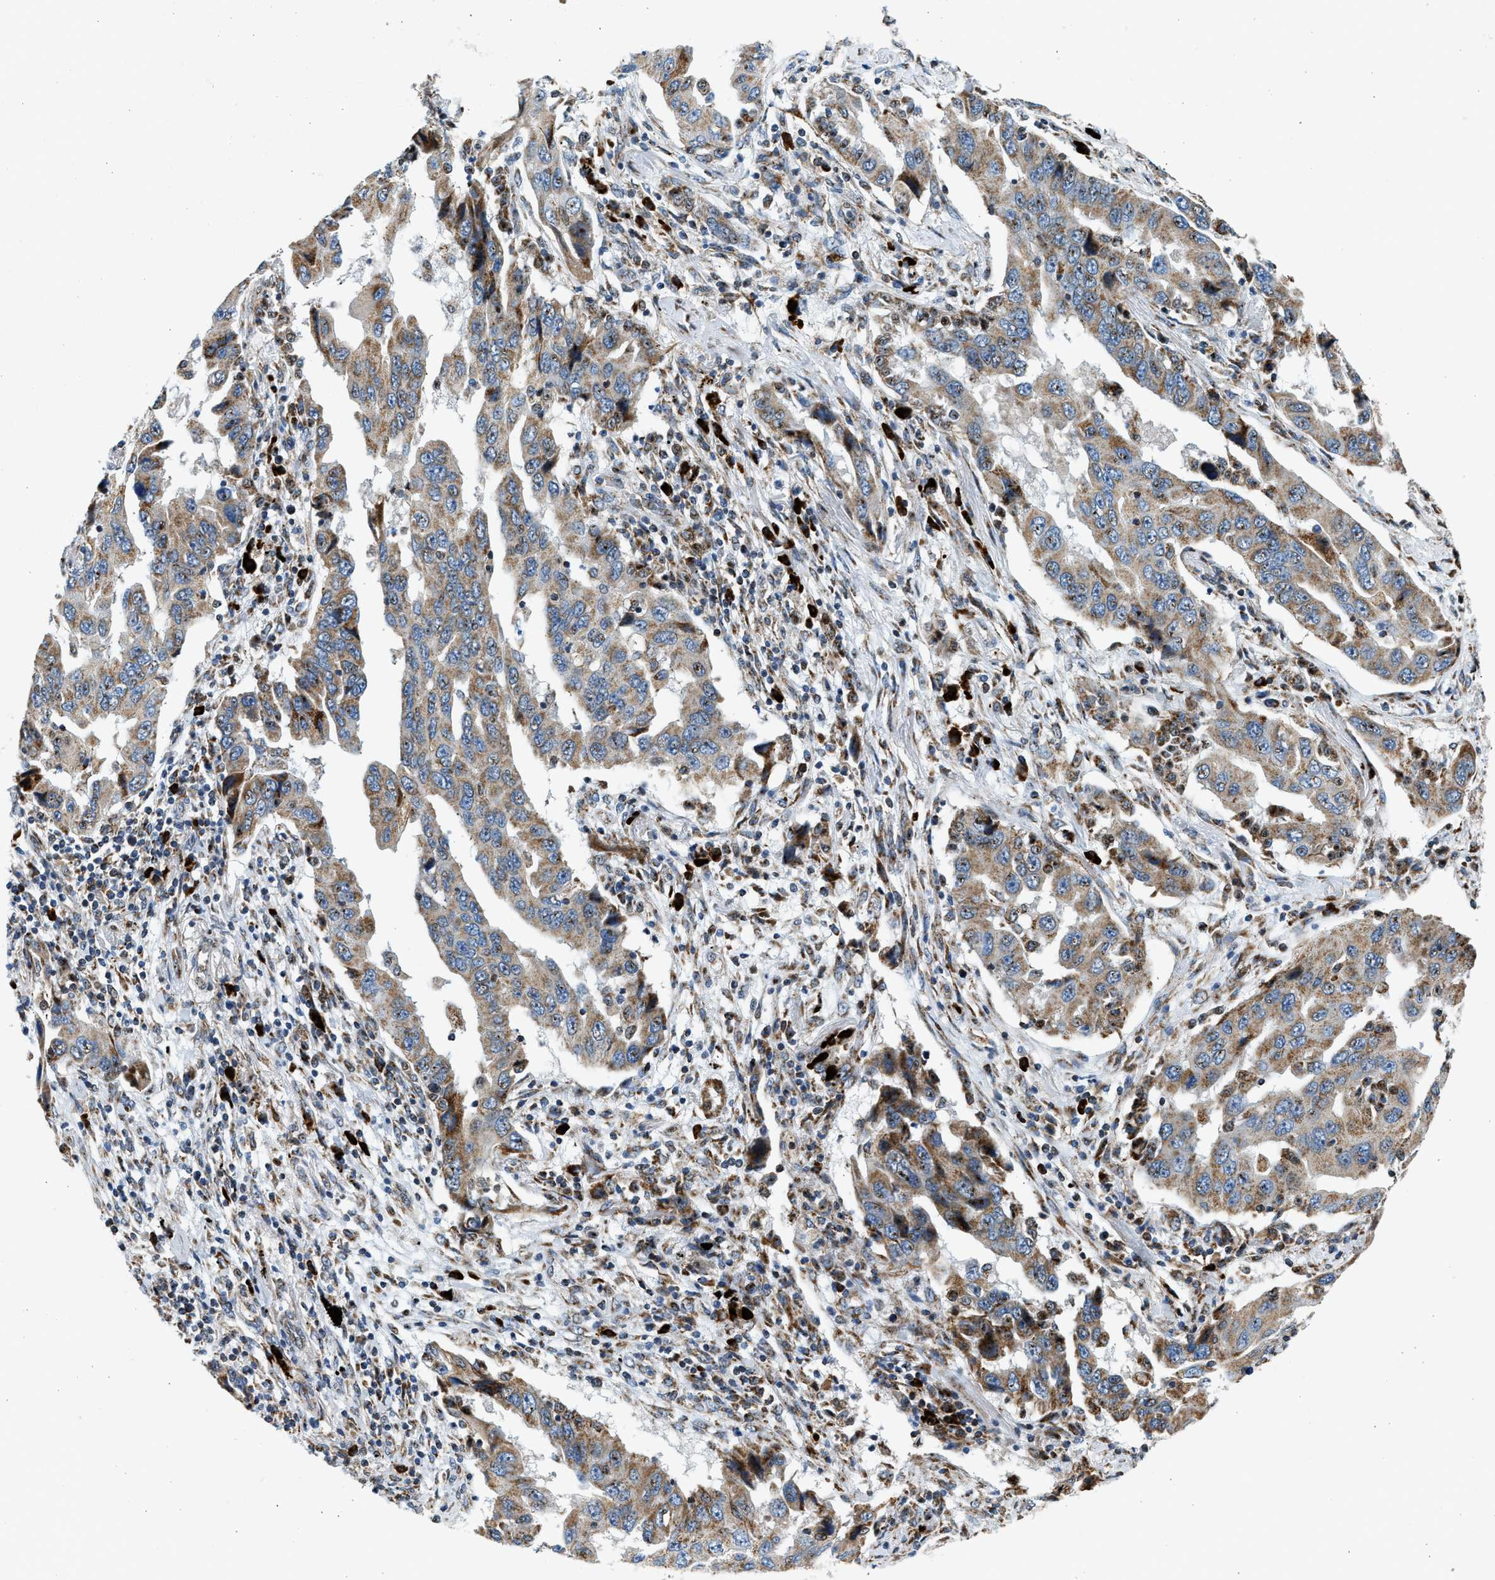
{"staining": {"intensity": "moderate", "quantity": ">75%", "location": "cytoplasmic/membranous"}, "tissue": "lung cancer", "cell_type": "Tumor cells", "image_type": "cancer", "snomed": [{"axis": "morphology", "description": "Adenocarcinoma, NOS"}, {"axis": "topography", "description": "Lung"}], "caption": "The image demonstrates immunohistochemical staining of lung cancer (adenocarcinoma). There is moderate cytoplasmic/membranous expression is seen in about >75% of tumor cells.", "gene": "KCNMB3", "patient": {"sex": "female", "age": 65}}